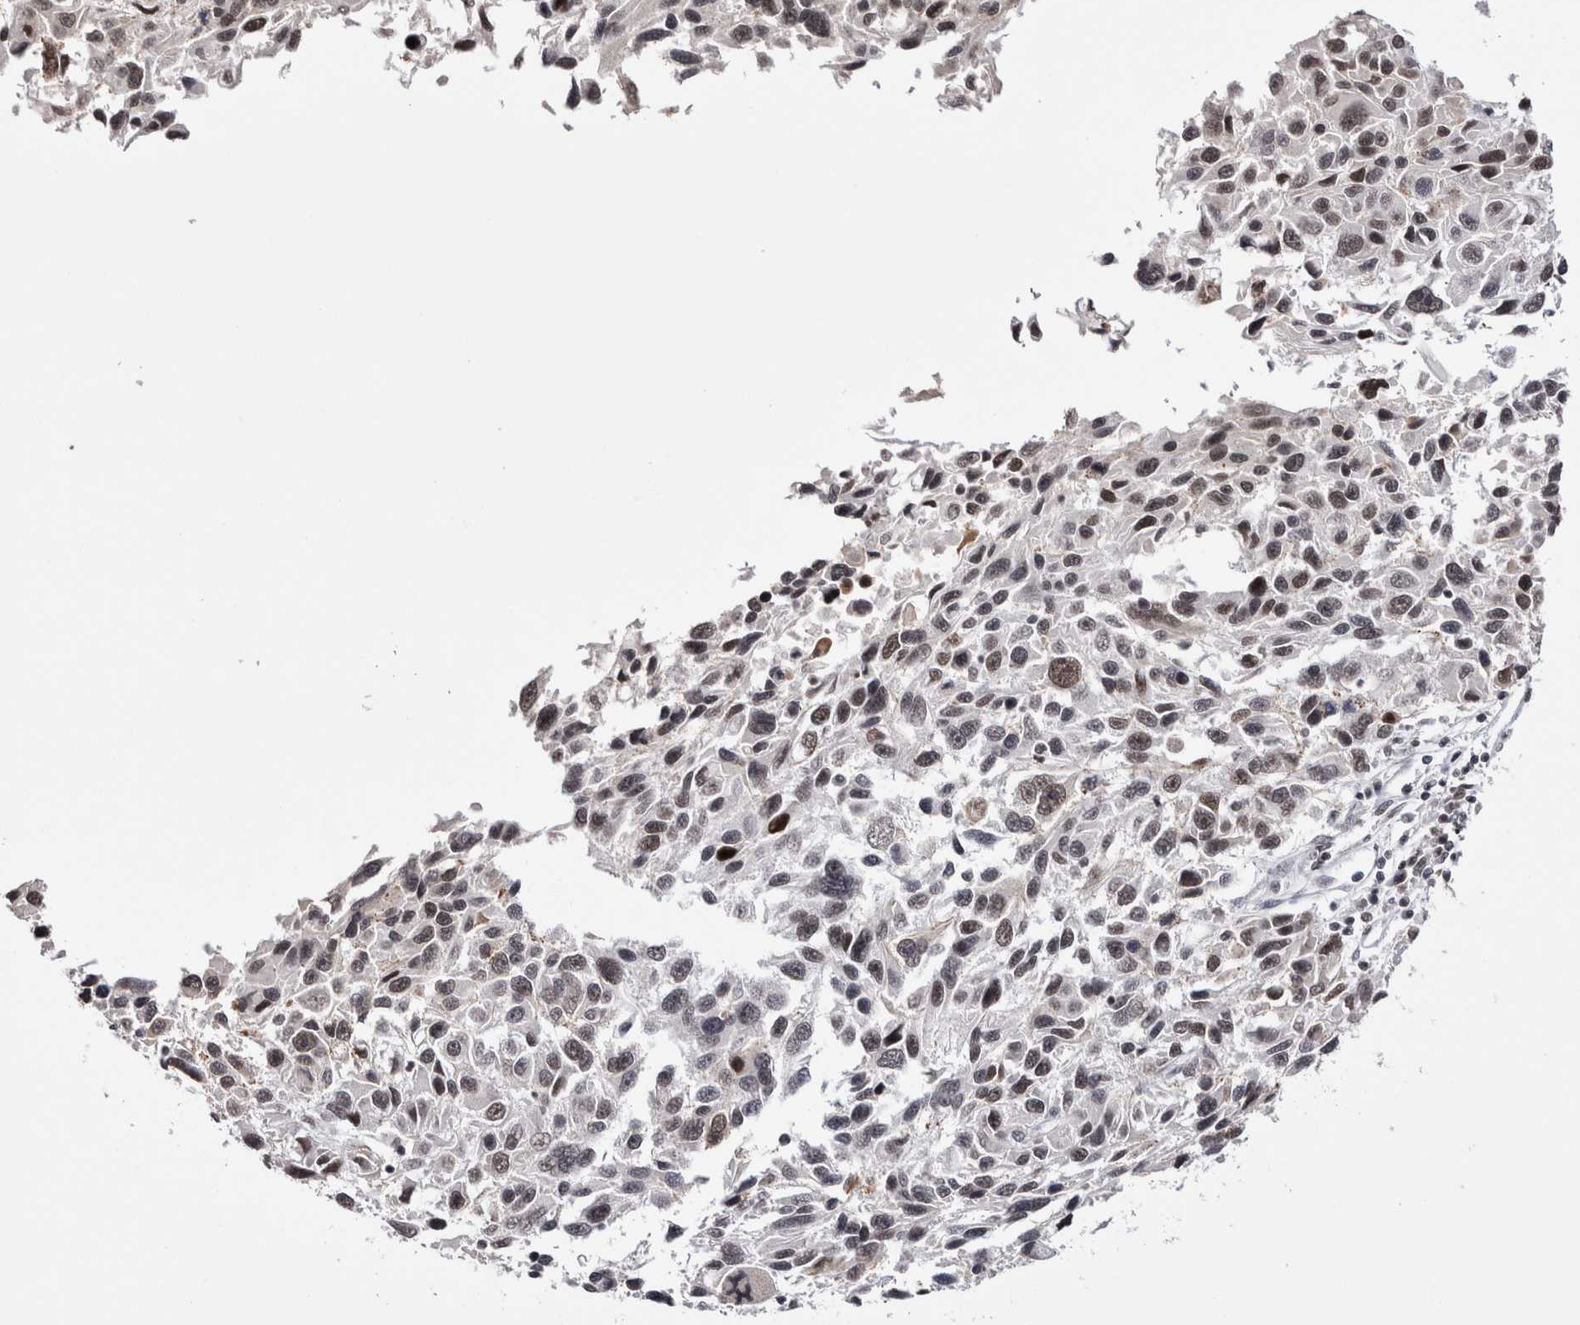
{"staining": {"intensity": "weak", "quantity": ">75%", "location": "nuclear"}, "tissue": "melanoma", "cell_type": "Tumor cells", "image_type": "cancer", "snomed": [{"axis": "morphology", "description": "Malignant melanoma, NOS"}, {"axis": "topography", "description": "Skin"}], "caption": "A brown stain highlights weak nuclear staining of a protein in human melanoma tumor cells.", "gene": "SMC1A", "patient": {"sex": "male", "age": 53}}